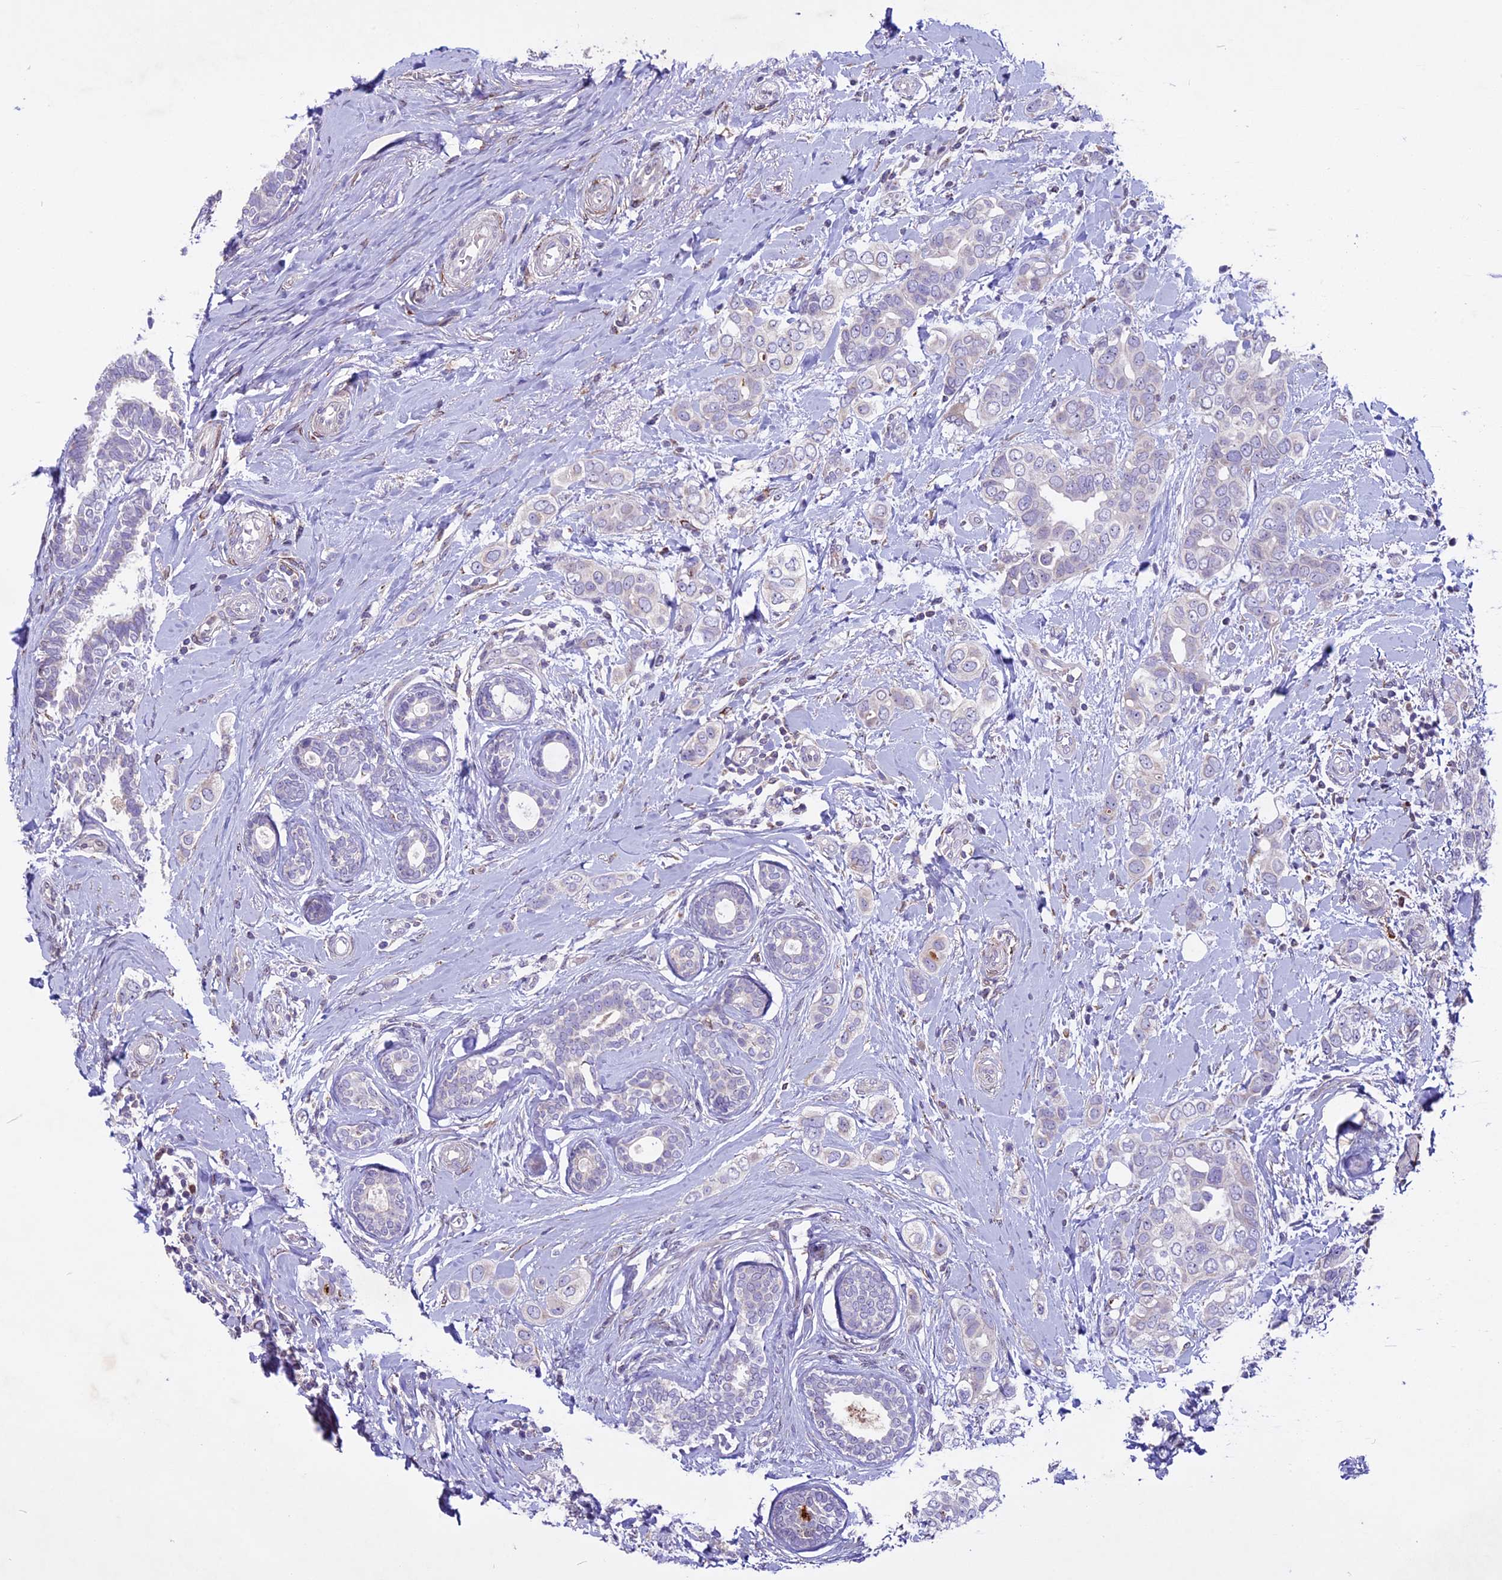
{"staining": {"intensity": "negative", "quantity": "none", "location": "none"}, "tissue": "breast cancer", "cell_type": "Tumor cells", "image_type": "cancer", "snomed": [{"axis": "morphology", "description": "Lobular carcinoma"}, {"axis": "topography", "description": "Breast"}], "caption": "DAB immunohistochemical staining of human breast cancer exhibits no significant expression in tumor cells.", "gene": "MIEF2", "patient": {"sex": "female", "age": 51}}